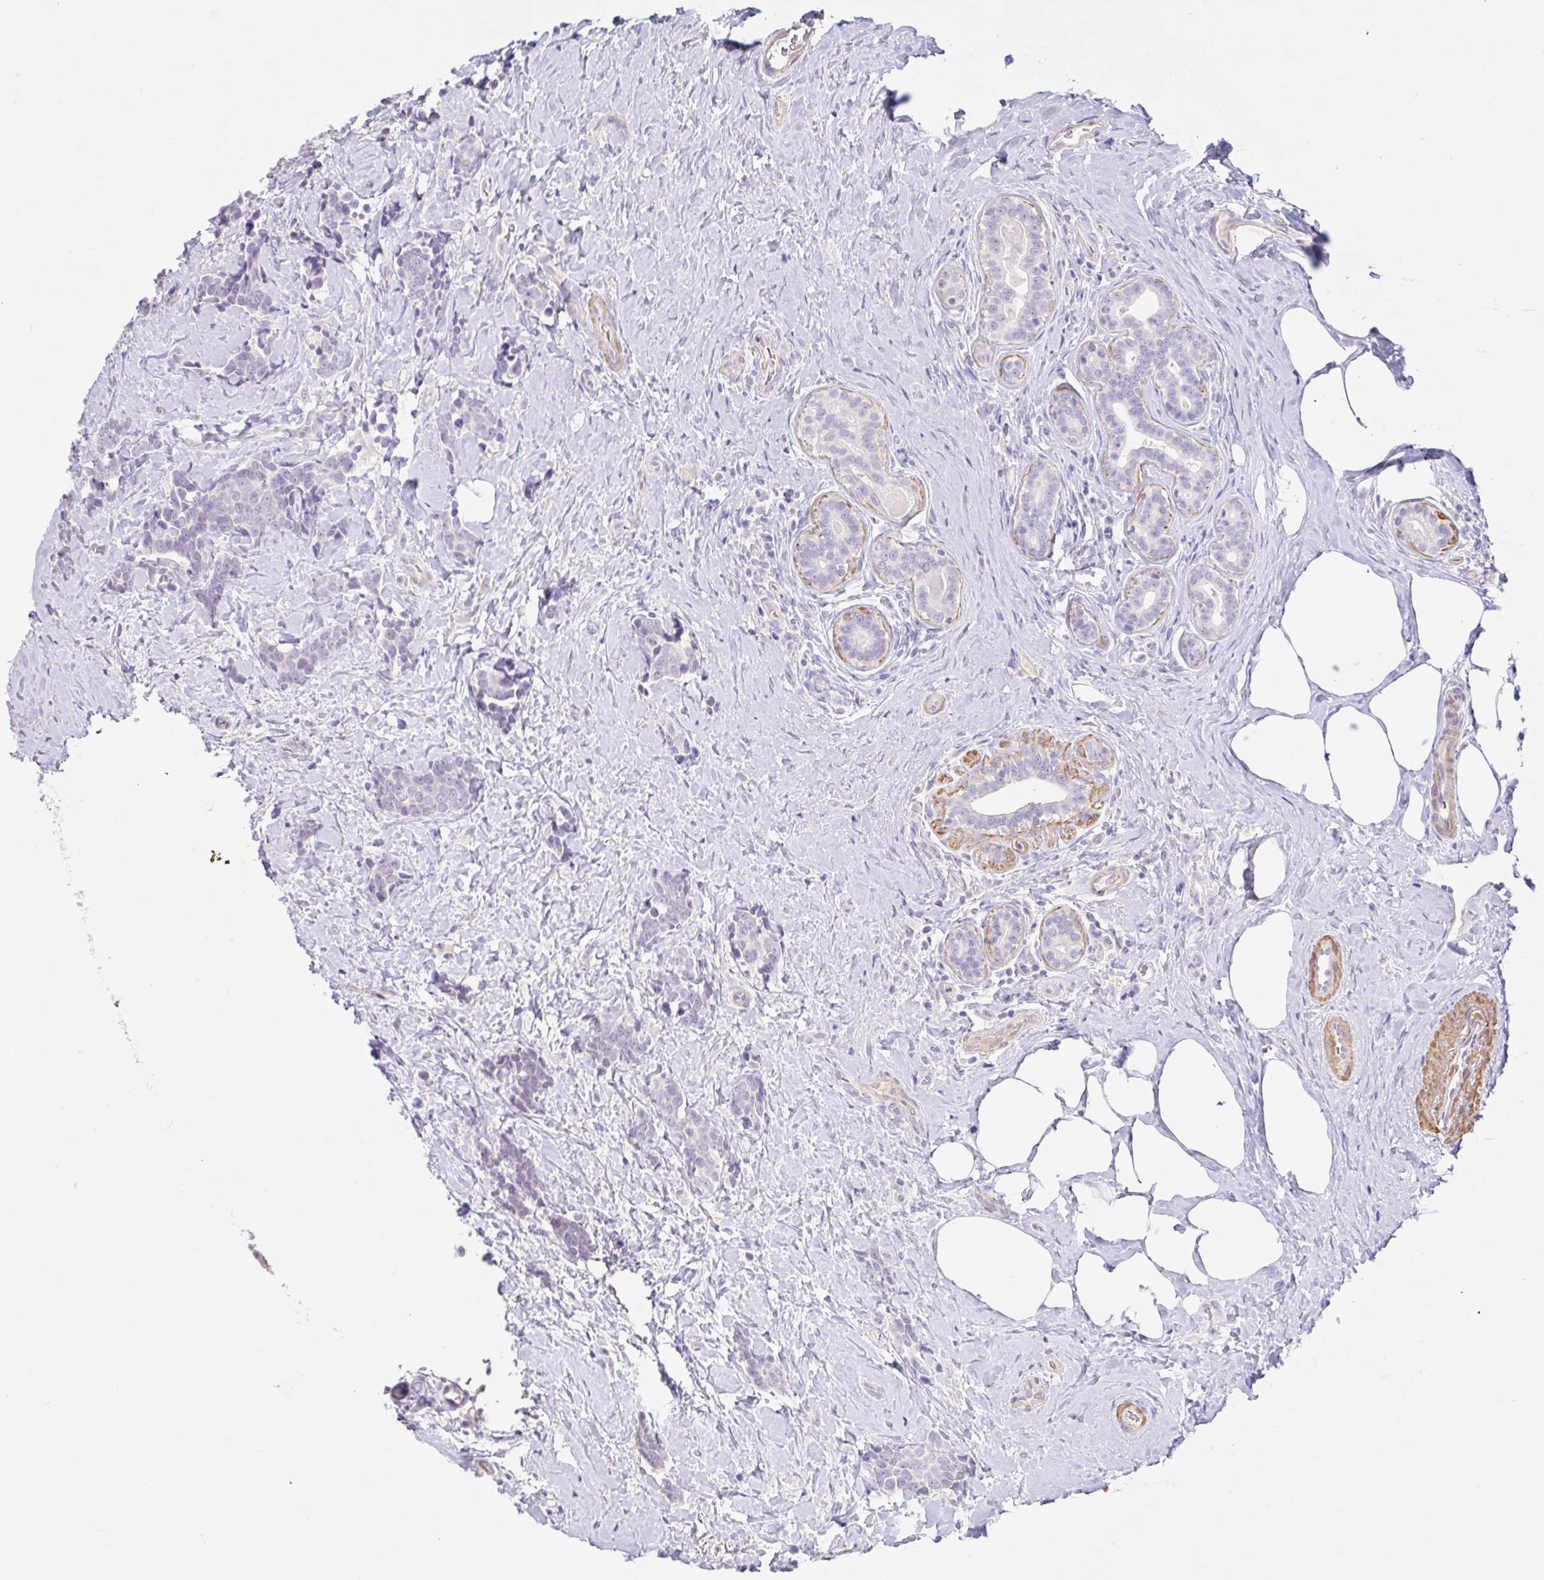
{"staining": {"intensity": "negative", "quantity": "none", "location": "none"}, "tissue": "breast cancer", "cell_type": "Tumor cells", "image_type": "cancer", "snomed": [{"axis": "morphology", "description": "Duct carcinoma"}, {"axis": "topography", "description": "Breast"}], "caption": "Histopathology image shows no significant protein expression in tumor cells of breast cancer.", "gene": "PYGM", "patient": {"sex": "female", "age": 71}}